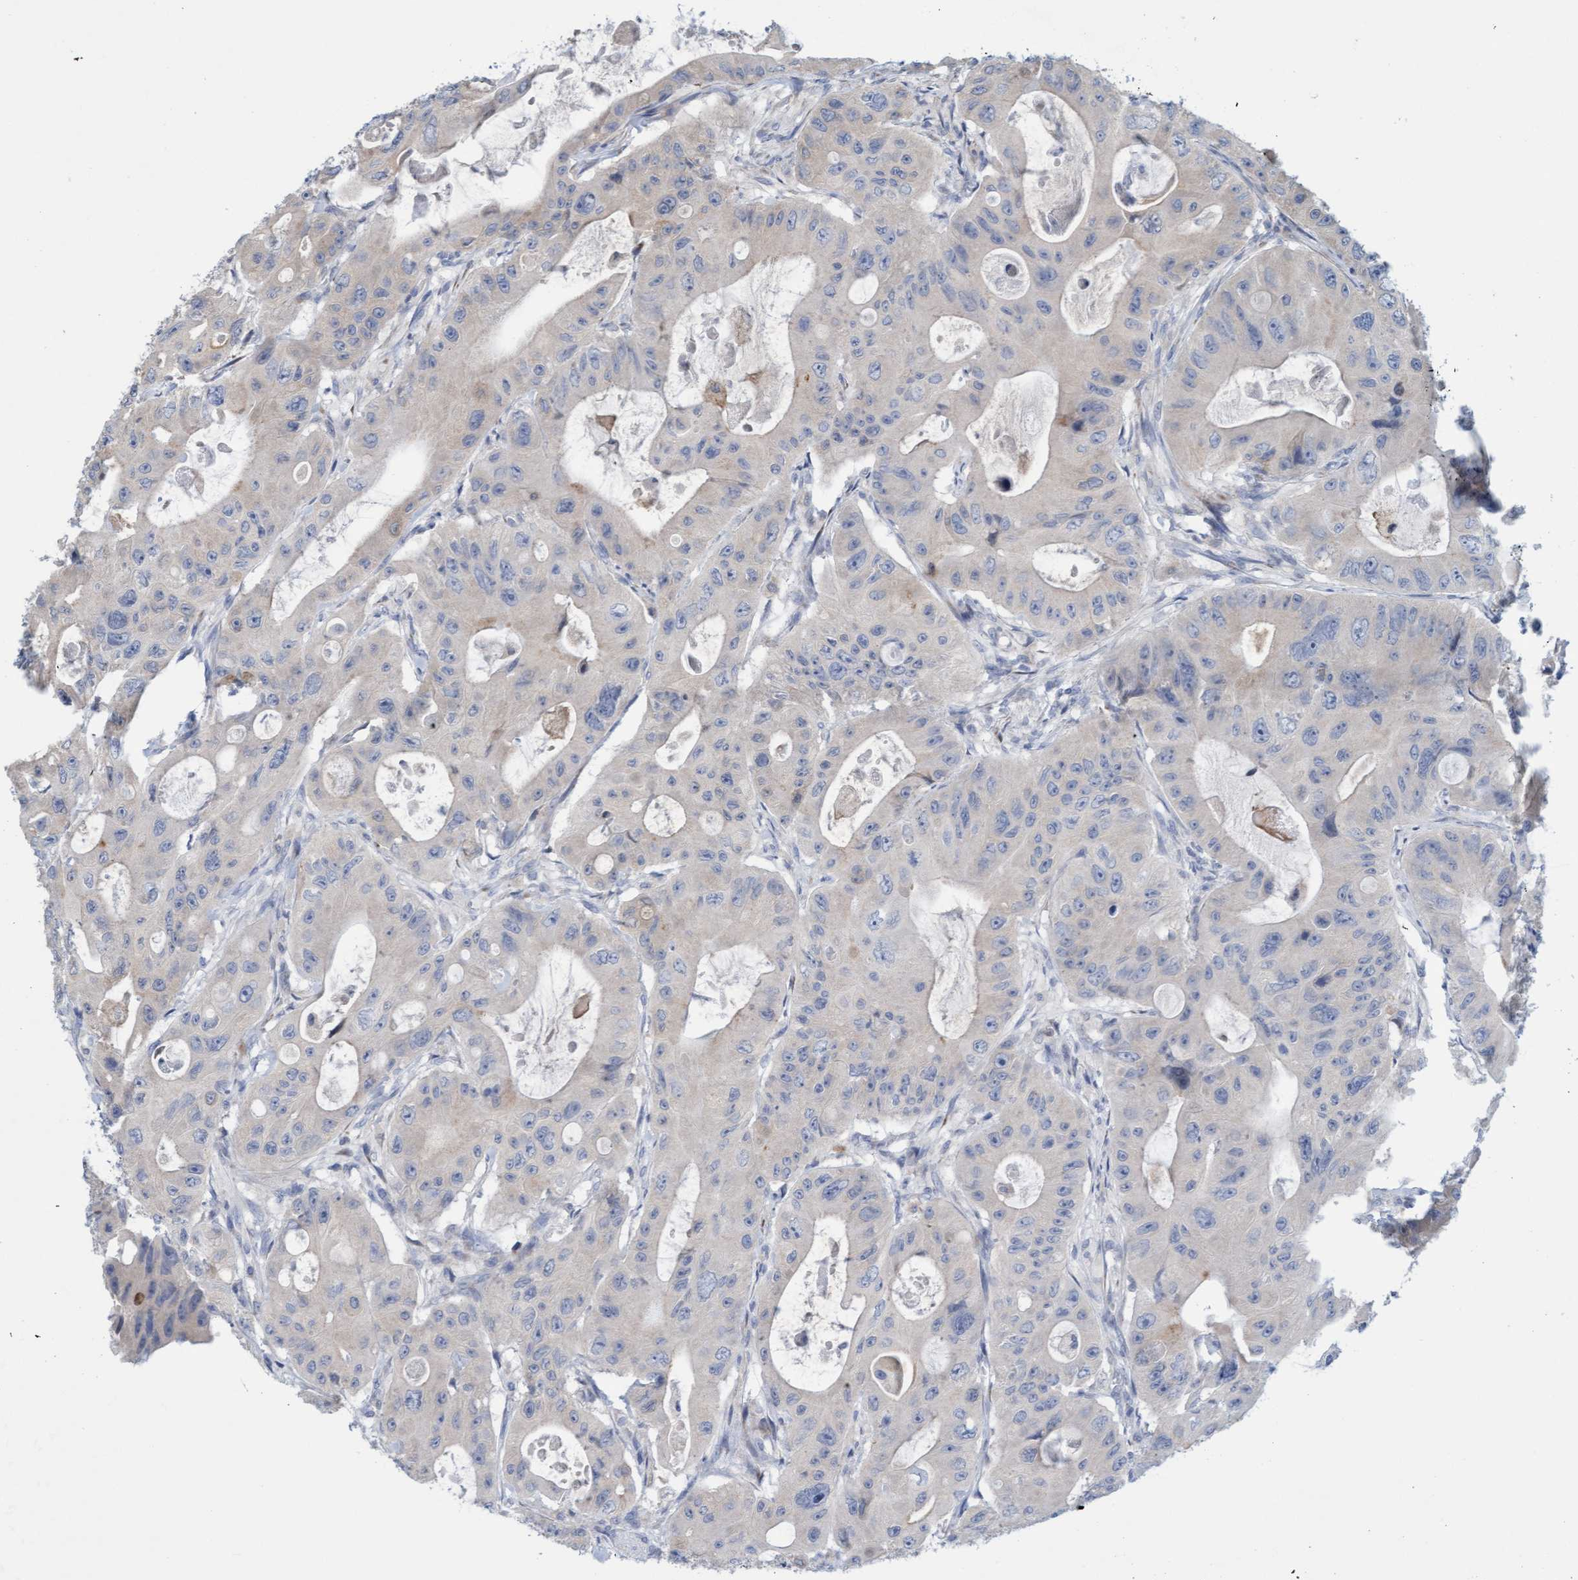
{"staining": {"intensity": "negative", "quantity": "none", "location": "none"}, "tissue": "colorectal cancer", "cell_type": "Tumor cells", "image_type": "cancer", "snomed": [{"axis": "morphology", "description": "Adenocarcinoma, NOS"}, {"axis": "topography", "description": "Colon"}], "caption": "The immunohistochemistry (IHC) histopathology image has no significant positivity in tumor cells of colorectal cancer (adenocarcinoma) tissue.", "gene": "SLC28A3", "patient": {"sex": "female", "age": 46}}